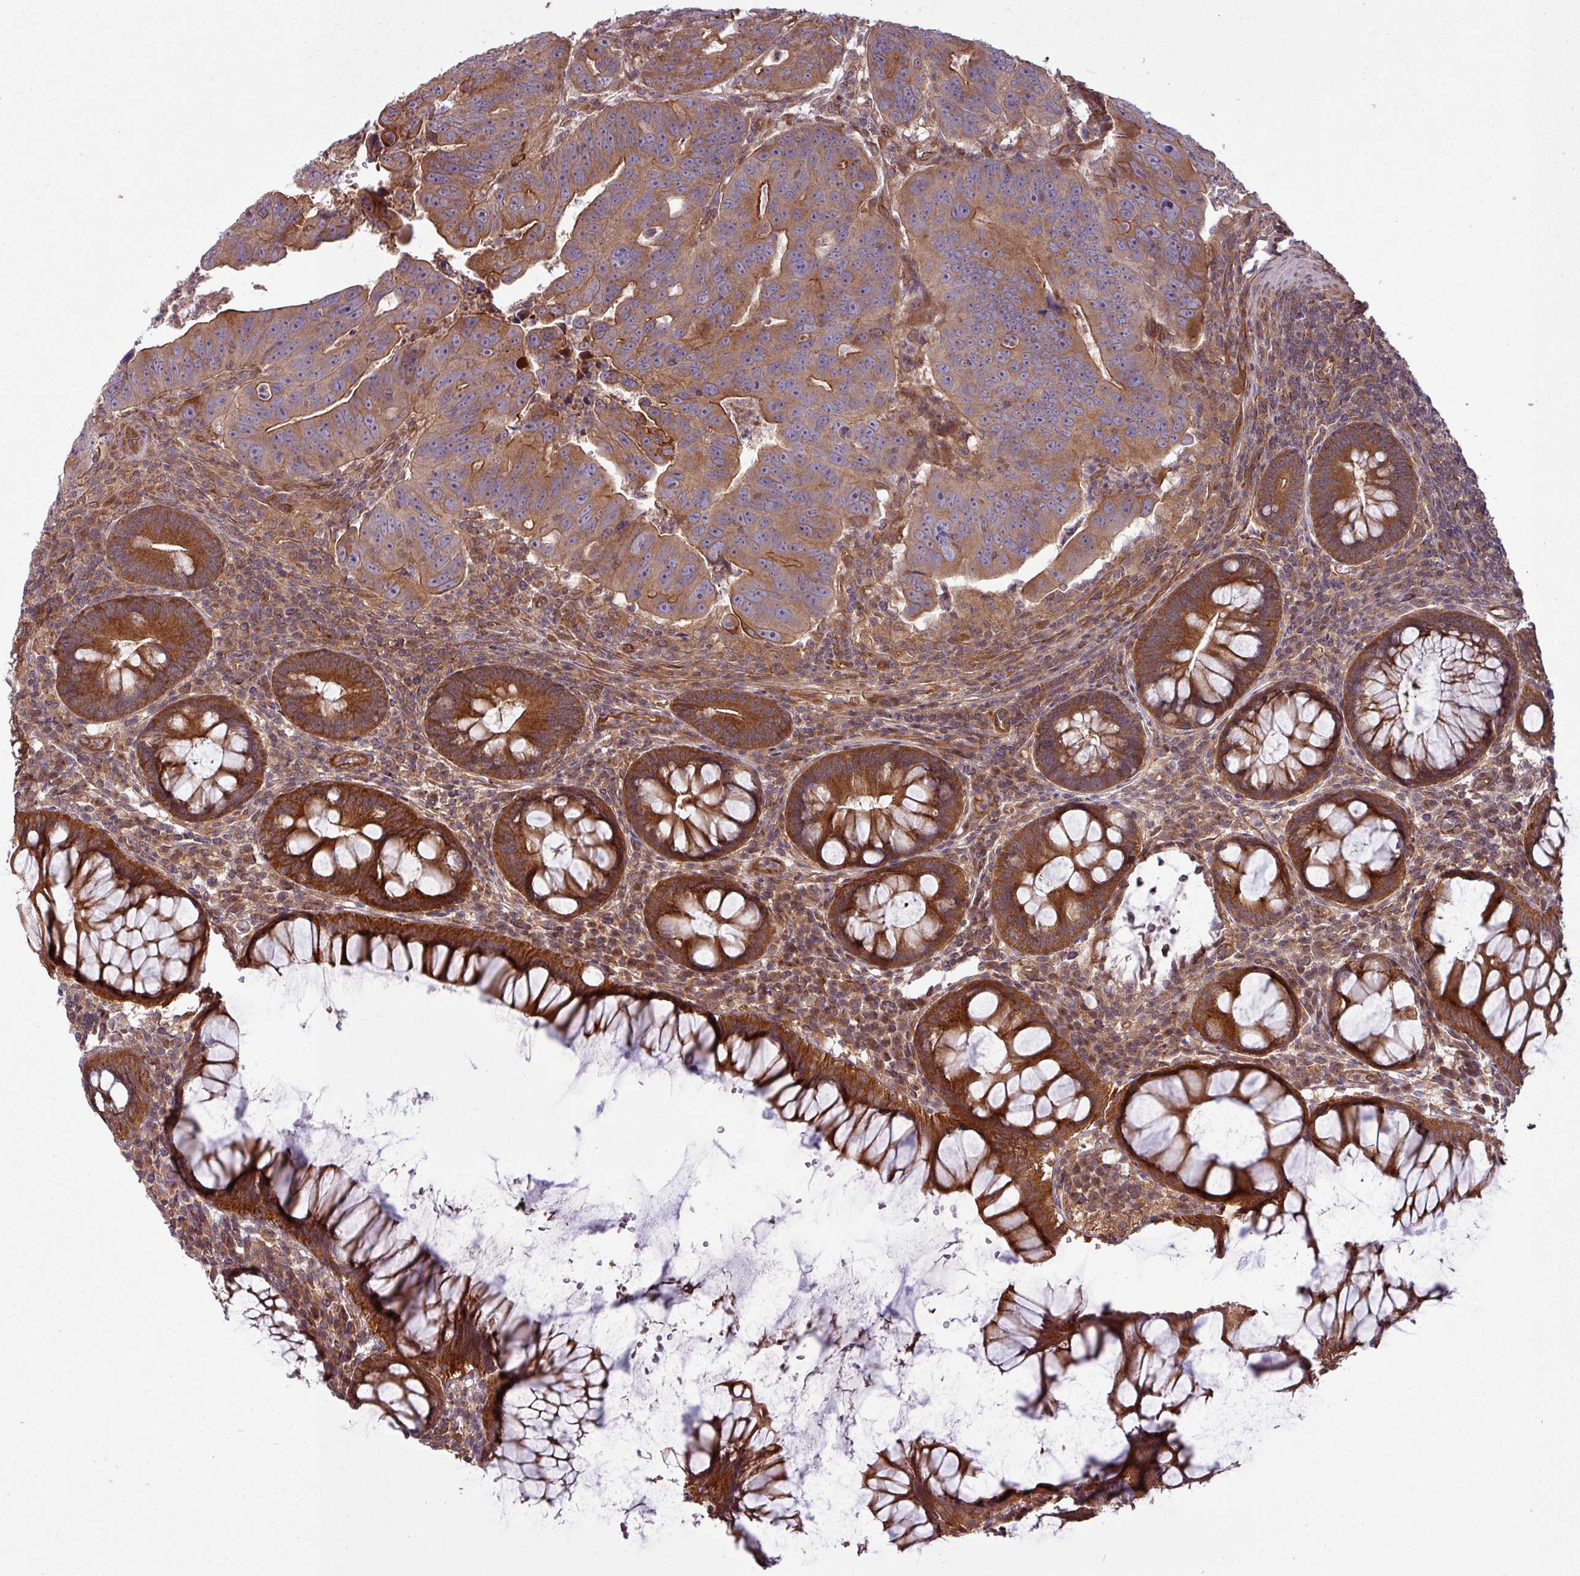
{"staining": {"intensity": "moderate", "quantity": ">75%", "location": "cytoplasmic/membranous"}, "tissue": "colorectal cancer", "cell_type": "Tumor cells", "image_type": "cancer", "snomed": [{"axis": "morphology", "description": "Adenocarcinoma, NOS"}, {"axis": "topography", "description": "Rectum"}], "caption": "Immunohistochemical staining of adenocarcinoma (colorectal) reveals medium levels of moderate cytoplasmic/membranous protein staining in about >75% of tumor cells. Using DAB (3,3'-diaminobenzidine) (brown) and hematoxylin (blue) stains, captured at high magnification using brightfield microscopy.", "gene": "SNRNP25", "patient": {"sex": "male", "age": 69}}